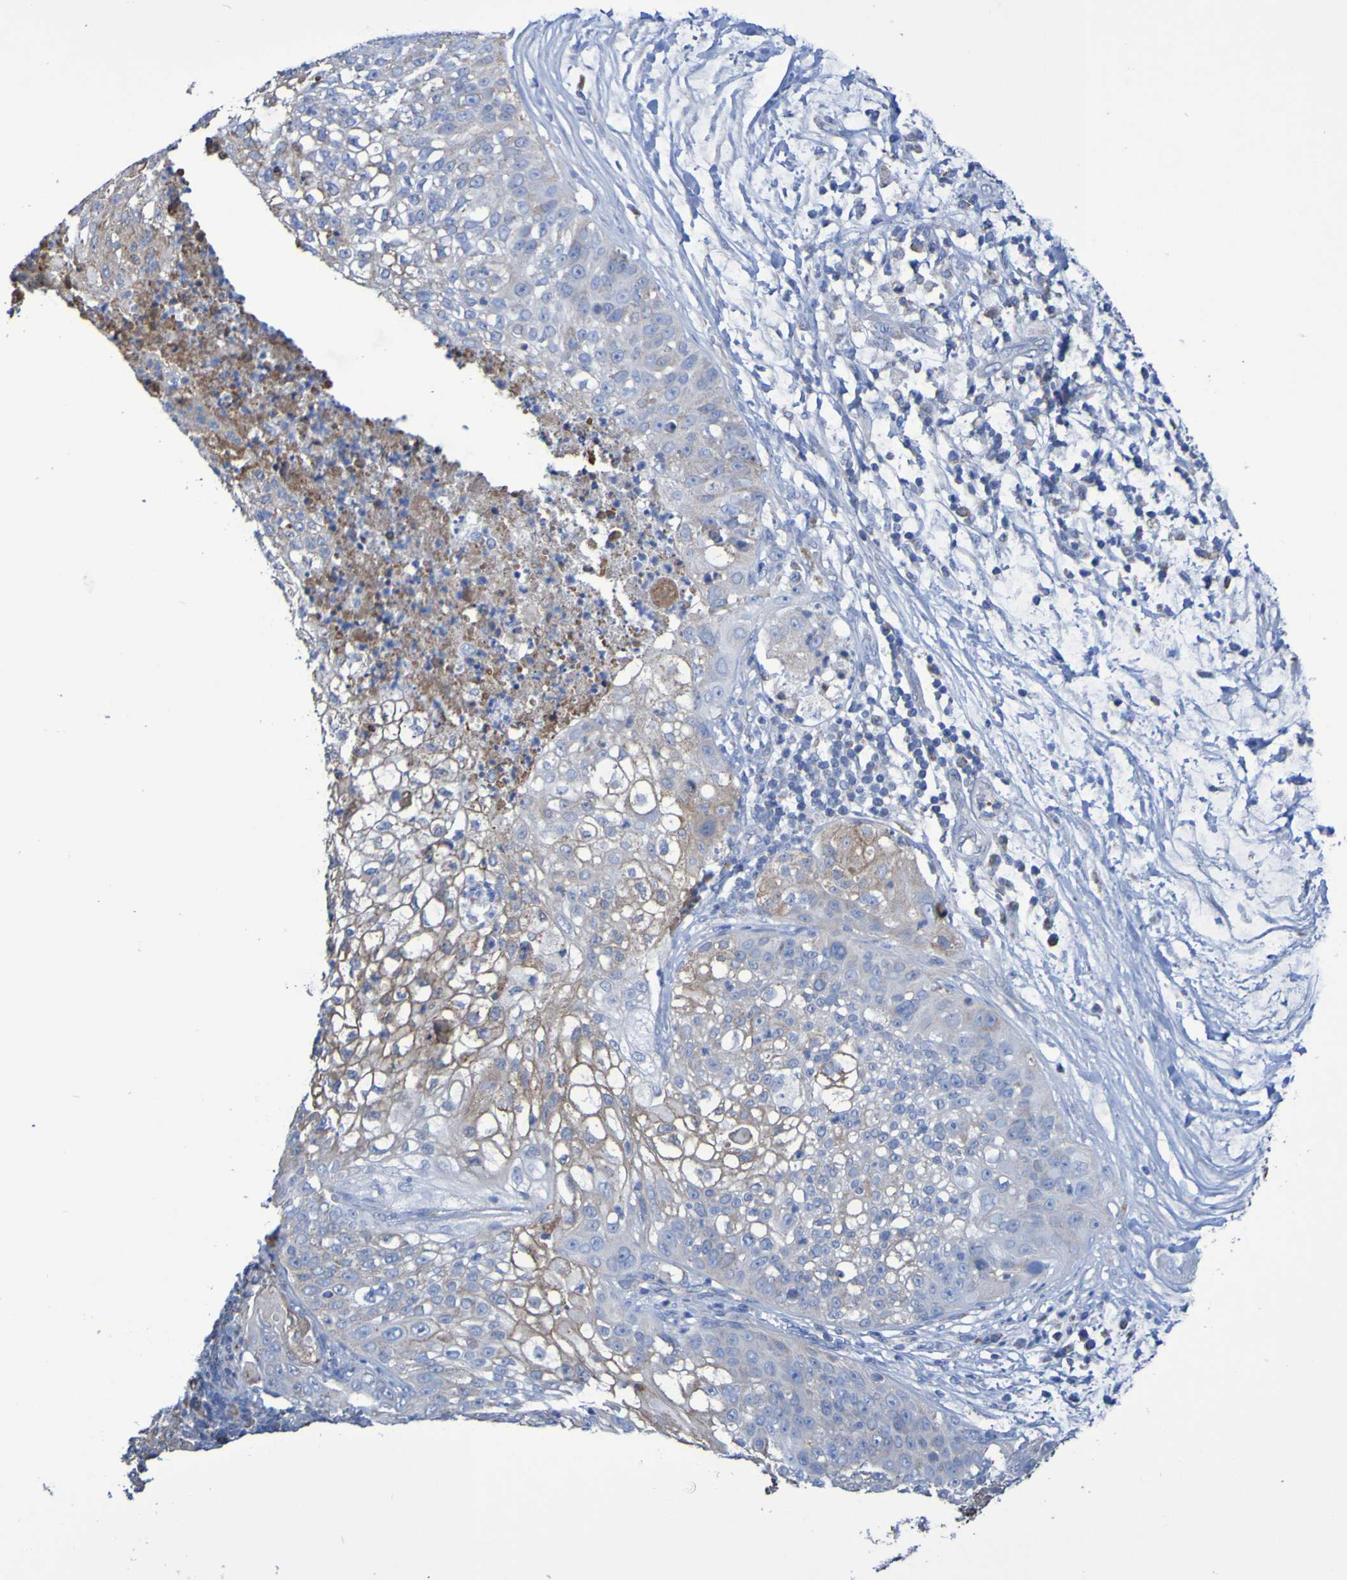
{"staining": {"intensity": "weak", "quantity": "<25%", "location": "cytoplasmic/membranous"}, "tissue": "lung cancer", "cell_type": "Tumor cells", "image_type": "cancer", "snomed": [{"axis": "morphology", "description": "Inflammation, NOS"}, {"axis": "morphology", "description": "Squamous cell carcinoma, NOS"}, {"axis": "topography", "description": "Lymph node"}, {"axis": "topography", "description": "Soft tissue"}, {"axis": "topography", "description": "Lung"}], "caption": "Lung cancer was stained to show a protein in brown. There is no significant staining in tumor cells. (DAB (3,3'-diaminobenzidine) immunohistochemistry (IHC) visualized using brightfield microscopy, high magnification).", "gene": "CNTN2", "patient": {"sex": "male", "age": 66}}